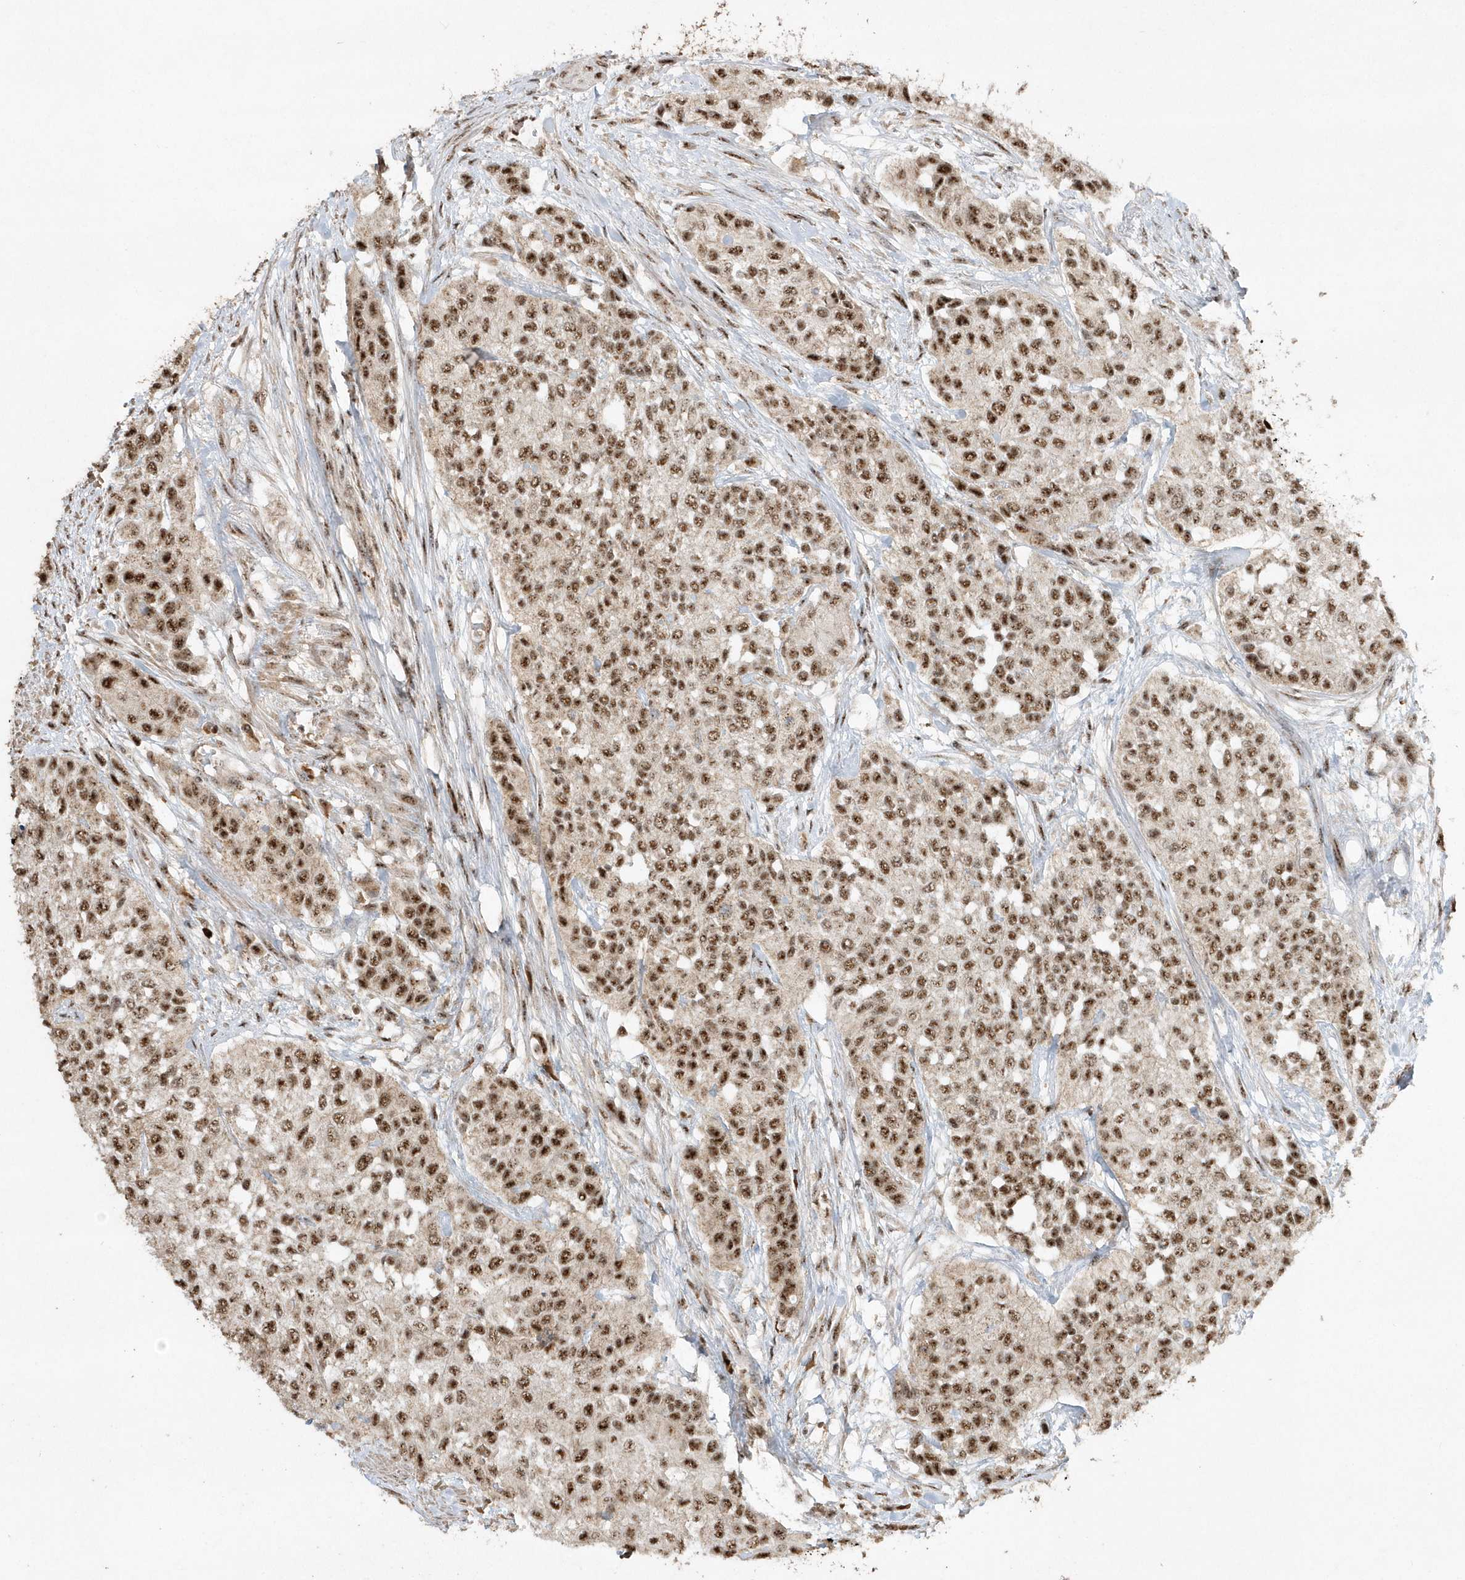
{"staining": {"intensity": "strong", "quantity": ">75%", "location": "nuclear"}, "tissue": "urothelial cancer", "cell_type": "Tumor cells", "image_type": "cancer", "snomed": [{"axis": "morphology", "description": "Normal tissue, NOS"}, {"axis": "morphology", "description": "Urothelial carcinoma, High grade"}, {"axis": "topography", "description": "Vascular tissue"}, {"axis": "topography", "description": "Urinary bladder"}], "caption": "DAB immunohistochemical staining of urothelial cancer displays strong nuclear protein staining in approximately >75% of tumor cells.", "gene": "POLR3B", "patient": {"sex": "female", "age": 56}}